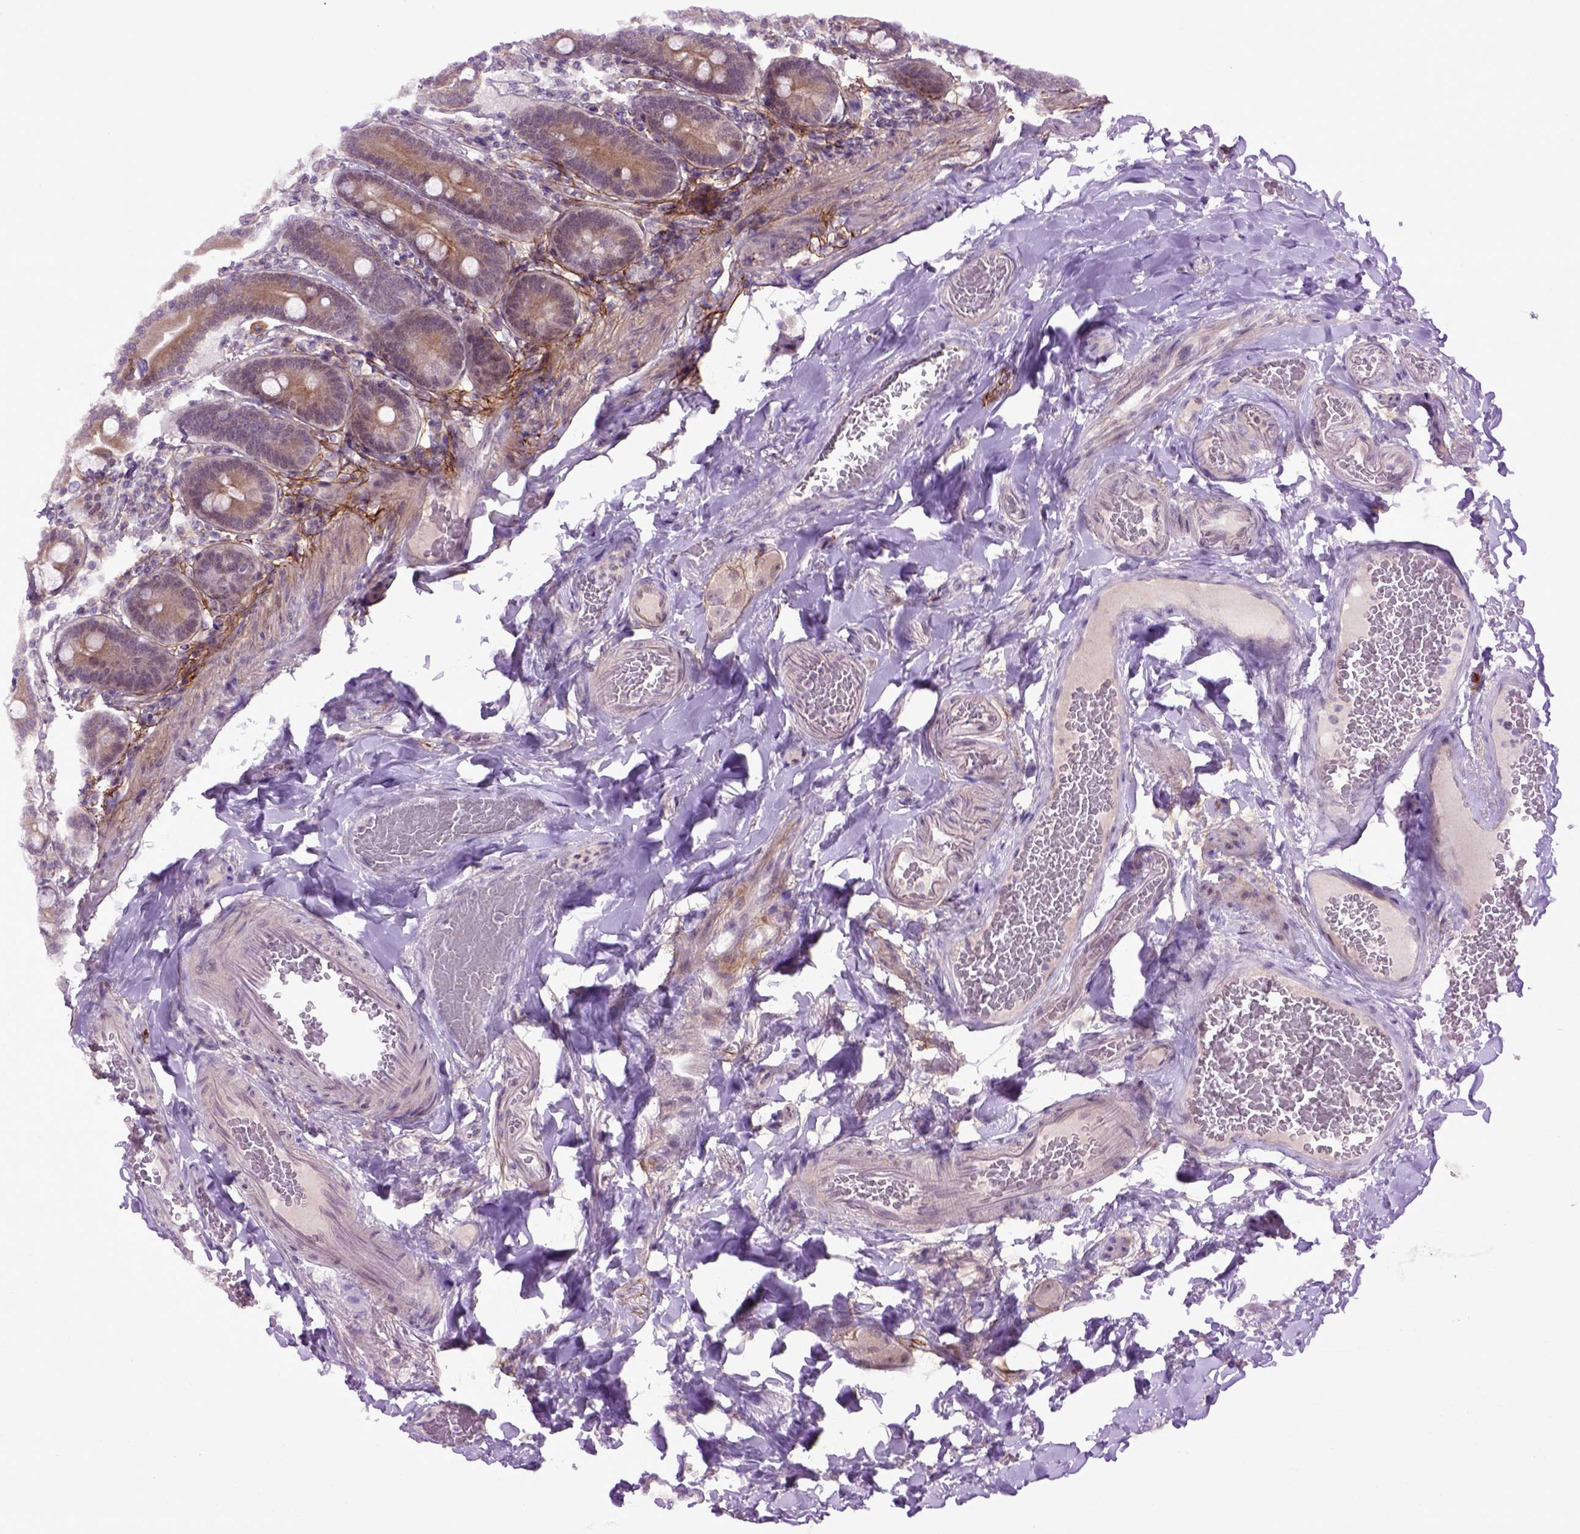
{"staining": {"intensity": "moderate", "quantity": ">75%", "location": "cytoplasmic/membranous"}, "tissue": "duodenum", "cell_type": "Glandular cells", "image_type": "normal", "snomed": [{"axis": "morphology", "description": "Normal tissue, NOS"}, {"axis": "topography", "description": "Duodenum"}], "caption": "About >75% of glandular cells in benign human duodenum display moderate cytoplasmic/membranous protein positivity as visualized by brown immunohistochemical staining.", "gene": "EMILIN3", "patient": {"sex": "female", "age": 62}}